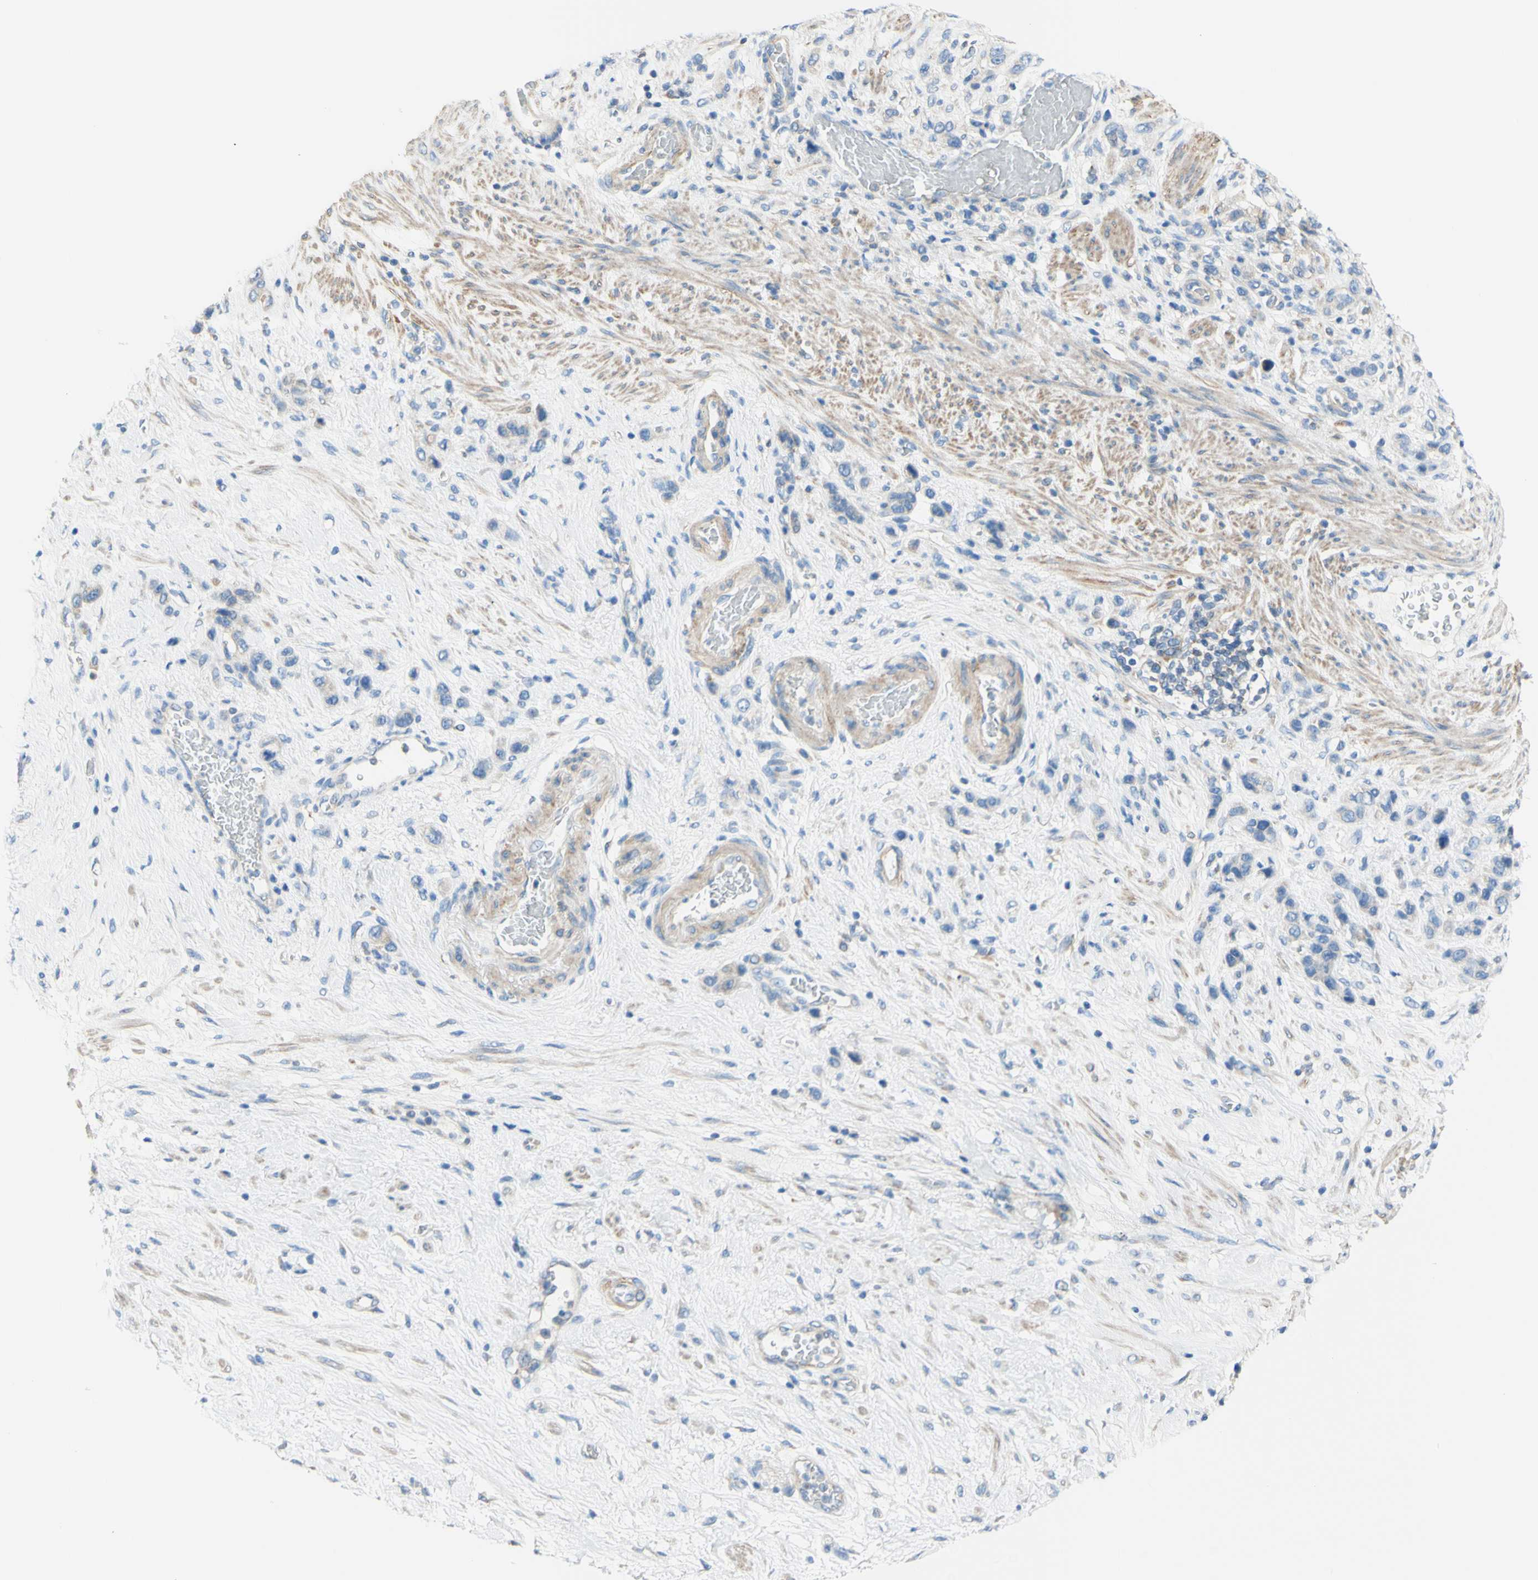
{"staining": {"intensity": "negative", "quantity": "none", "location": "none"}, "tissue": "stomach cancer", "cell_type": "Tumor cells", "image_type": "cancer", "snomed": [{"axis": "morphology", "description": "Adenocarcinoma, NOS"}, {"axis": "morphology", "description": "Adenocarcinoma, High grade"}, {"axis": "topography", "description": "Stomach, upper"}, {"axis": "topography", "description": "Stomach, lower"}], "caption": "Human stomach cancer (high-grade adenocarcinoma) stained for a protein using IHC reveals no positivity in tumor cells.", "gene": "RETREG2", "patient": {"sex": "female", "age": 65}}